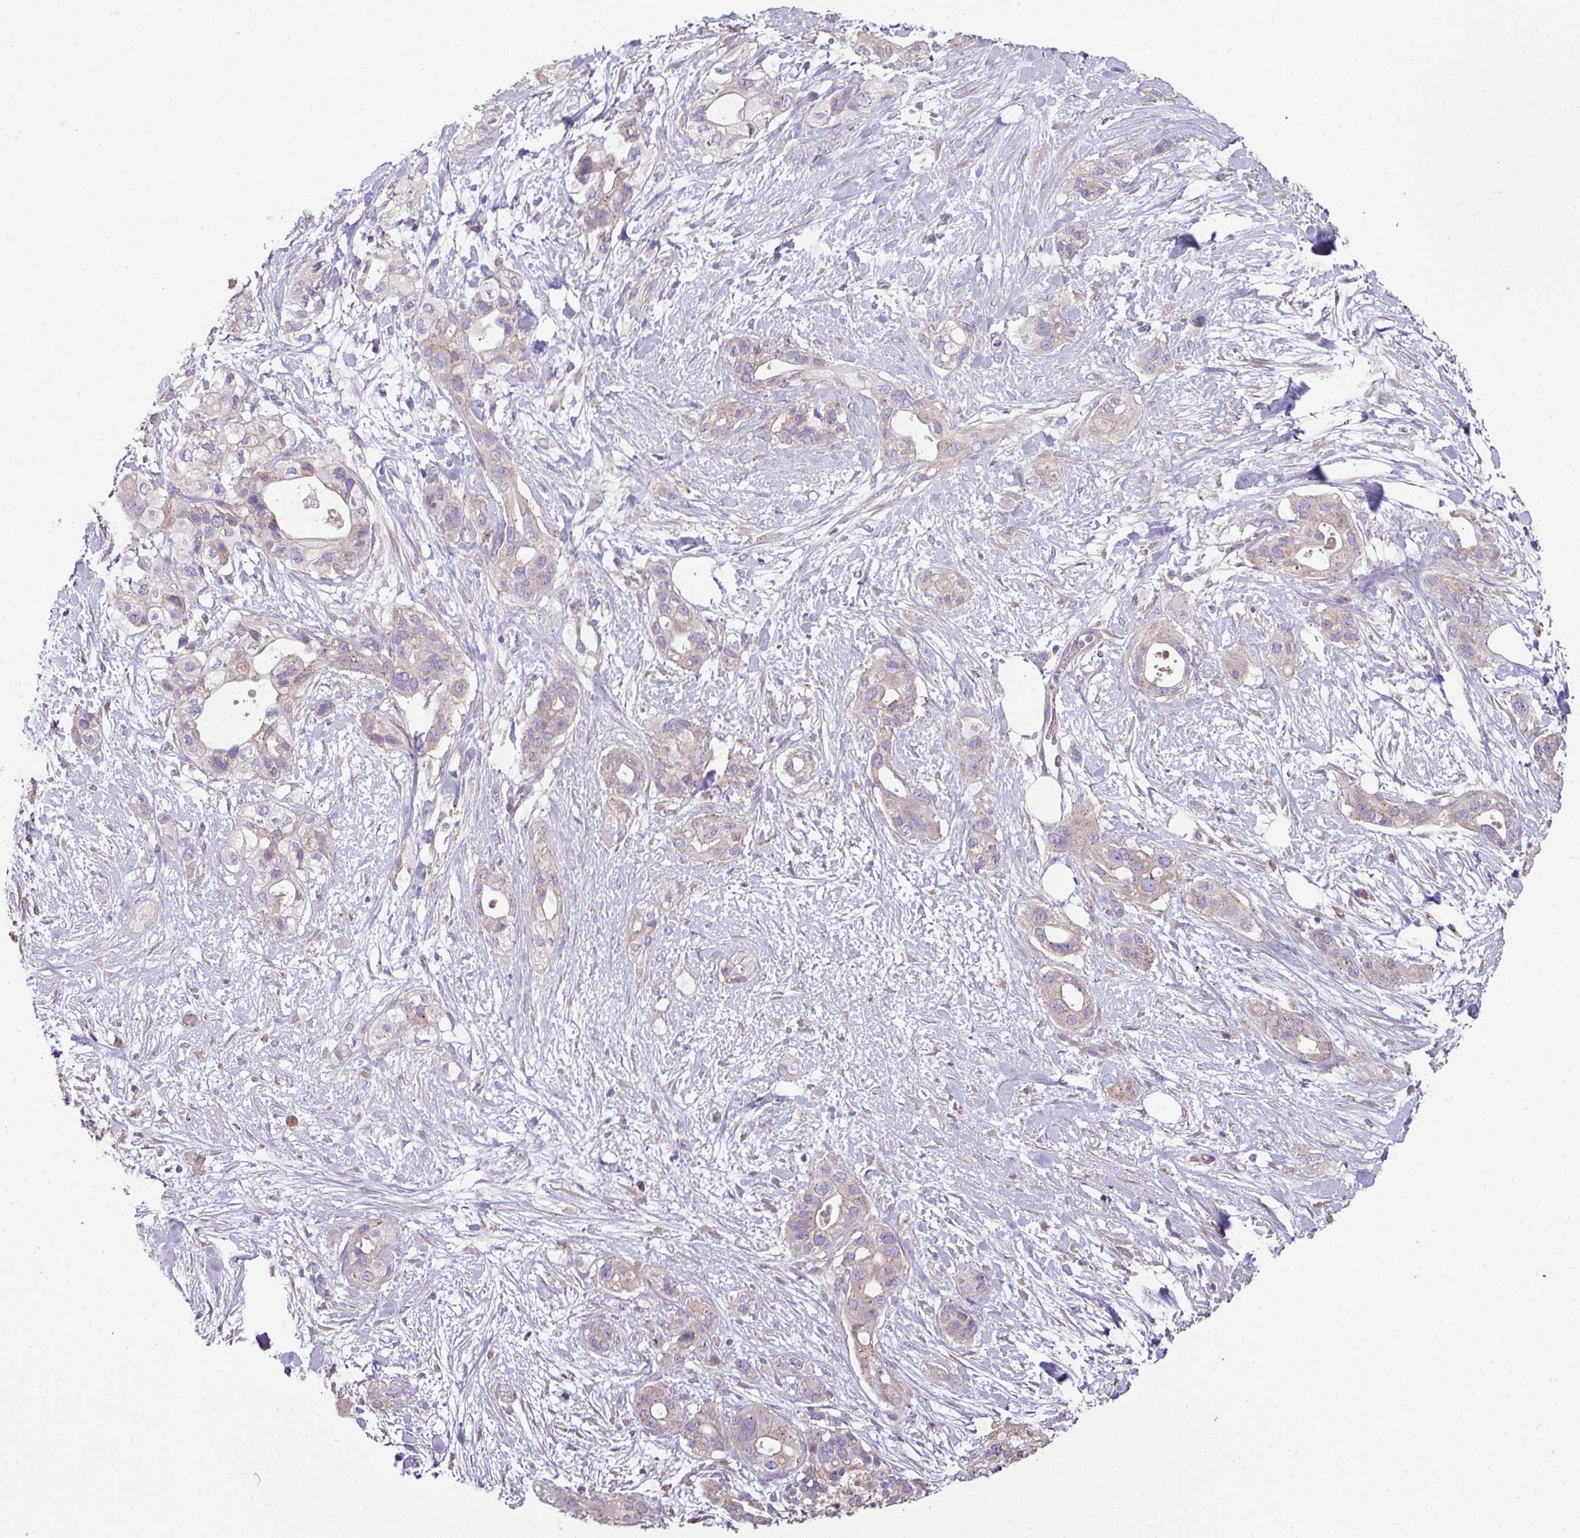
{"staining": {"intensity": "negative", "quantity": "none", "location": "none"}, "tissue": "pancreatic cancer", "cell_type": "Tumor cells", "image_type": "cancer", "snomed": [{"axis": "morphology", "description": "Adenocarcinoma, NOS"}, {"axis": "topography", "description": "Pancreas"}], "caption": "This is an IHC photomicrograph of human pancreatic adenocarcinoma. There is no expression in tumor cells.", "gene": "LRRC9", "patient": {"sex": "male", "age": 44}}